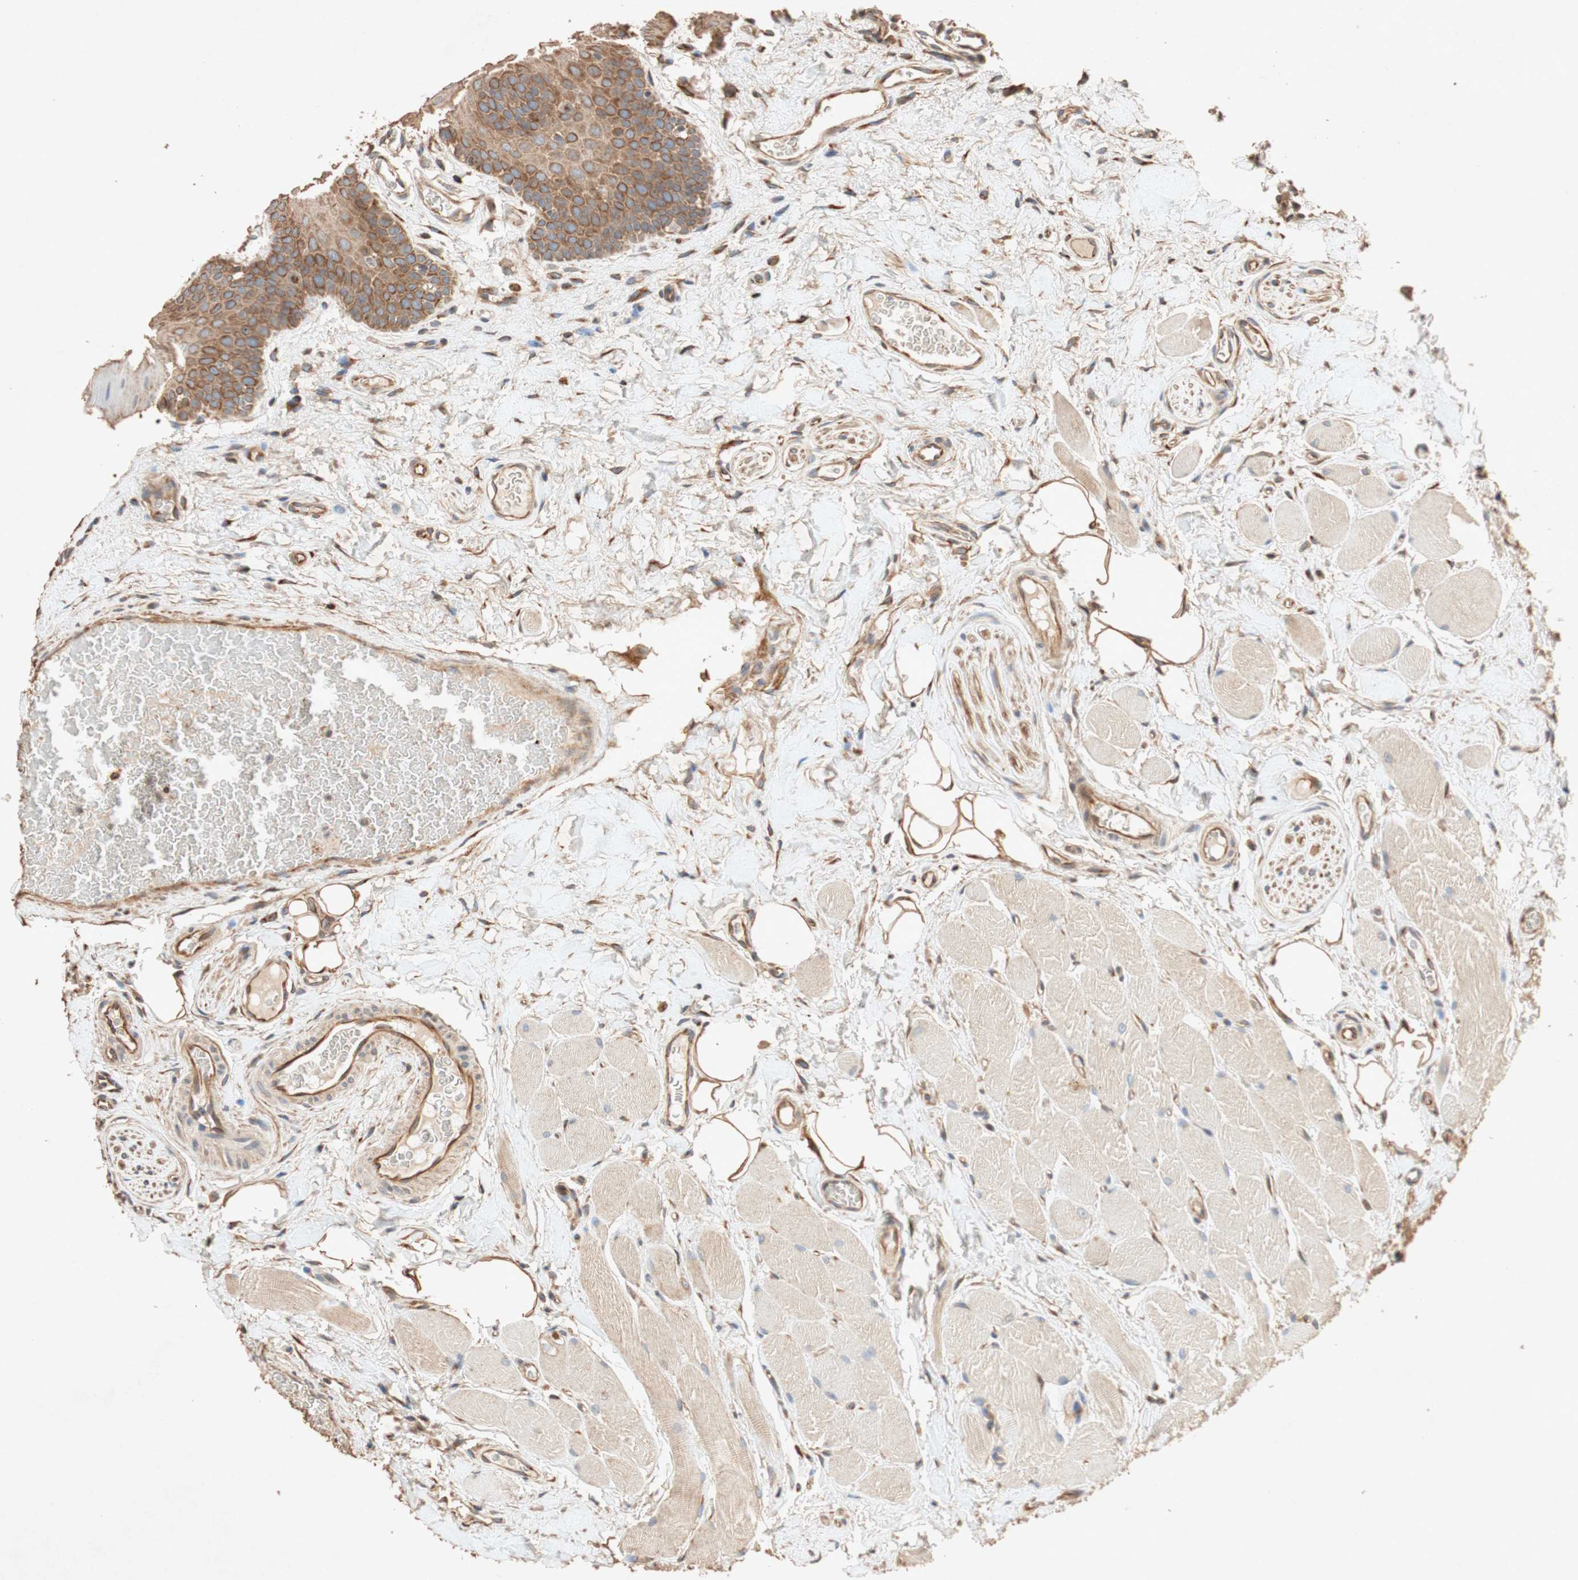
{"staining": {"intensity": "weak", "quantity": ">75%", "location": "cytoplasmic/membranous"}, "tissue": "oral mucosa", "cell_type": "Squamous epithelial cells", "image_type": "normal", "snomed": [{"axis": "morphology", "description": "Normal tissue, NOS"}, {"axis": "topography", "description": "Oral tissue"}], "caption": "A brown stain shows weak cytoplasmic/membranous staining of a protein in squamous epithelial cells of unremarkable human oral mucosa.", "gene": "TUBB", "patient": {"sex": "male", "age": 54}}